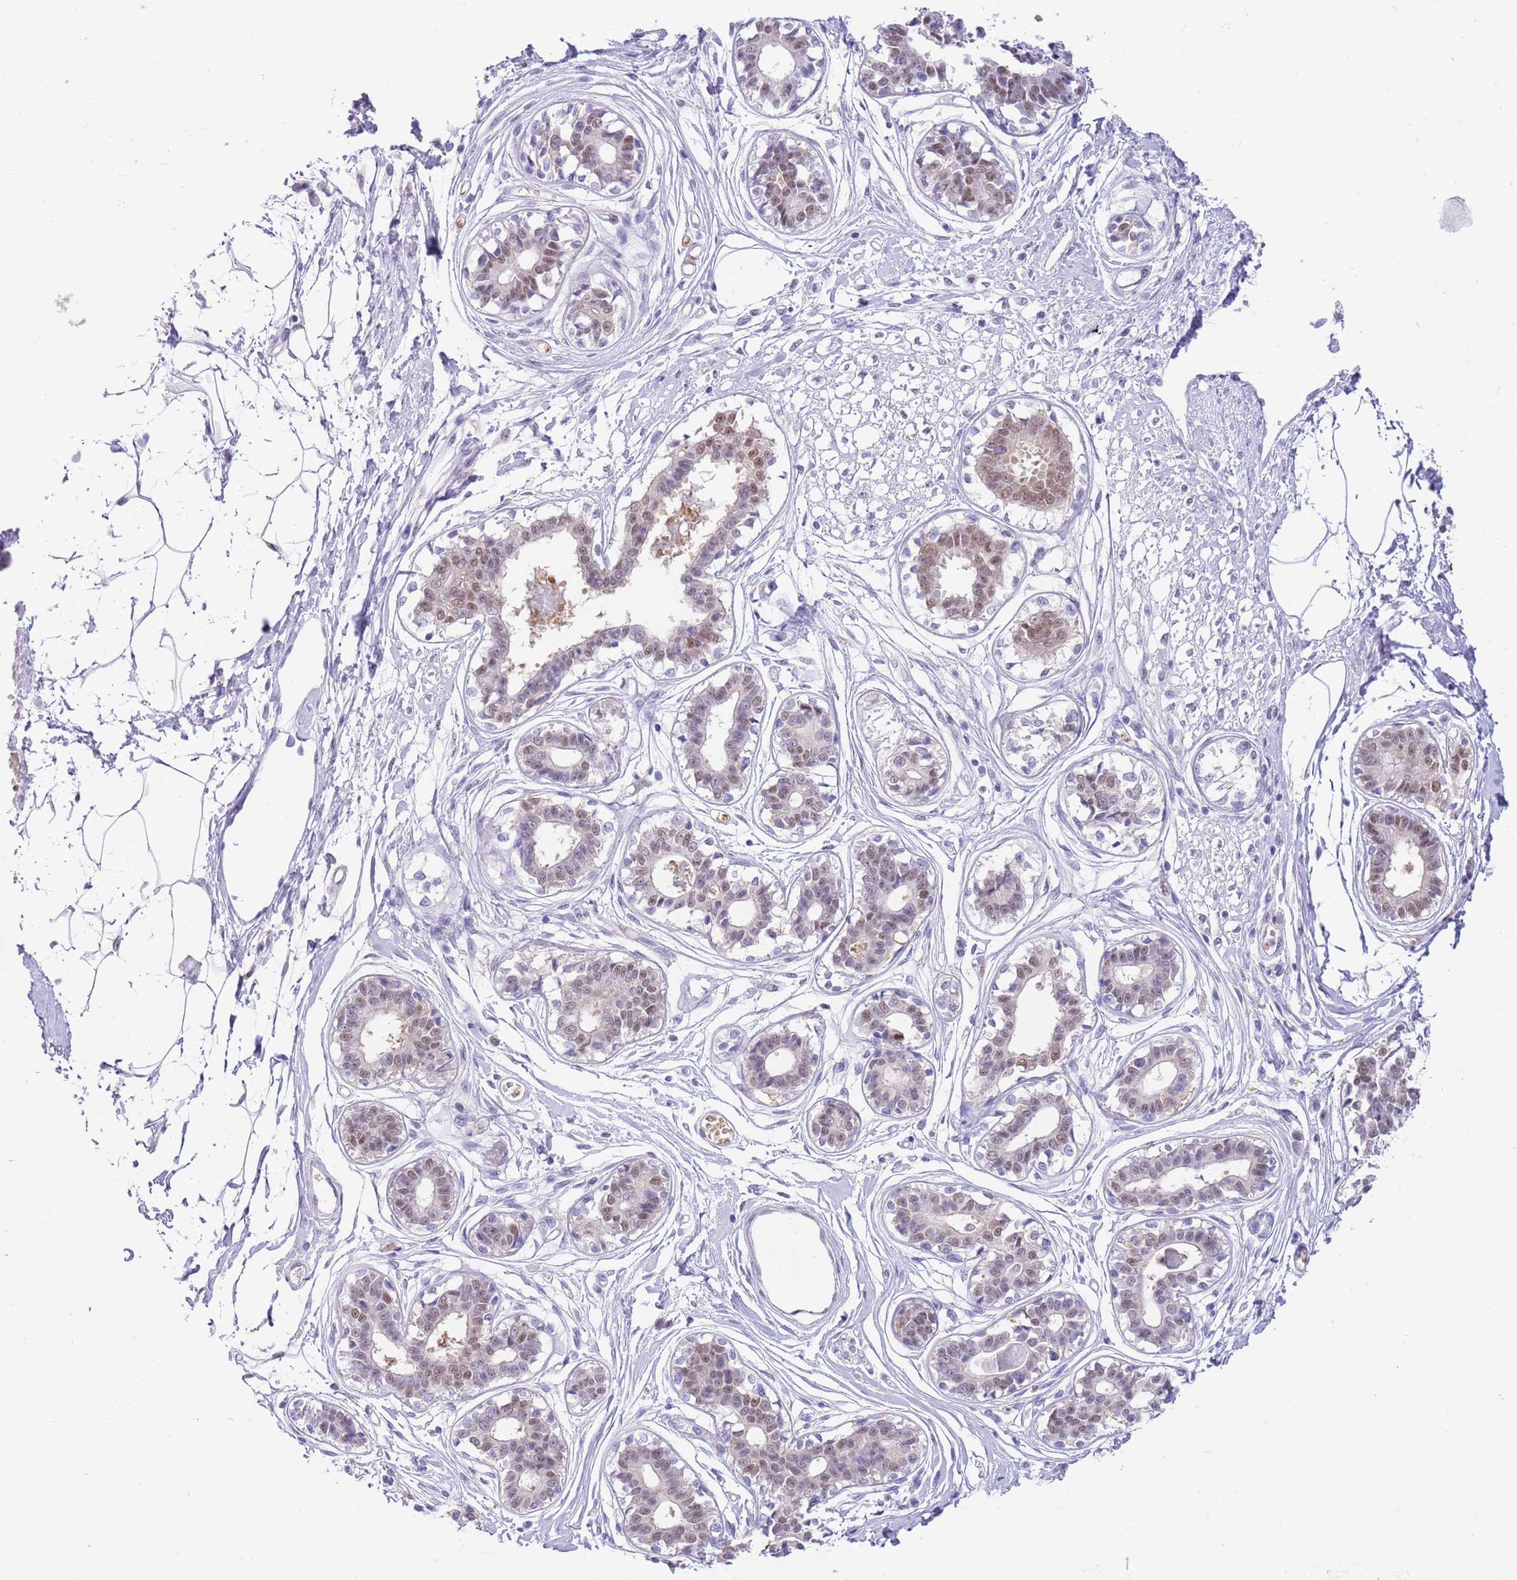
{"staining": {"intensity": "negative", "quantity": "none", "location": "none"}, "tissue": "breast", "cell_type": "Adipocytes", "image_type": "normal", "snomed": [{"axis": "morphology", "description": "Normal tissue, NOS"}, {"axis": "topography", "description": "Breast"}], "caption": "High magnification brightfield microscopy of benign breast stained with DAB (3,3'-diaminobenzidine) (brown) and counterstained with hematoxylin (blue): adipocytes show no significant expression.", "gene": "DDI2", "patient": {"sex": "female", "age": 45}}